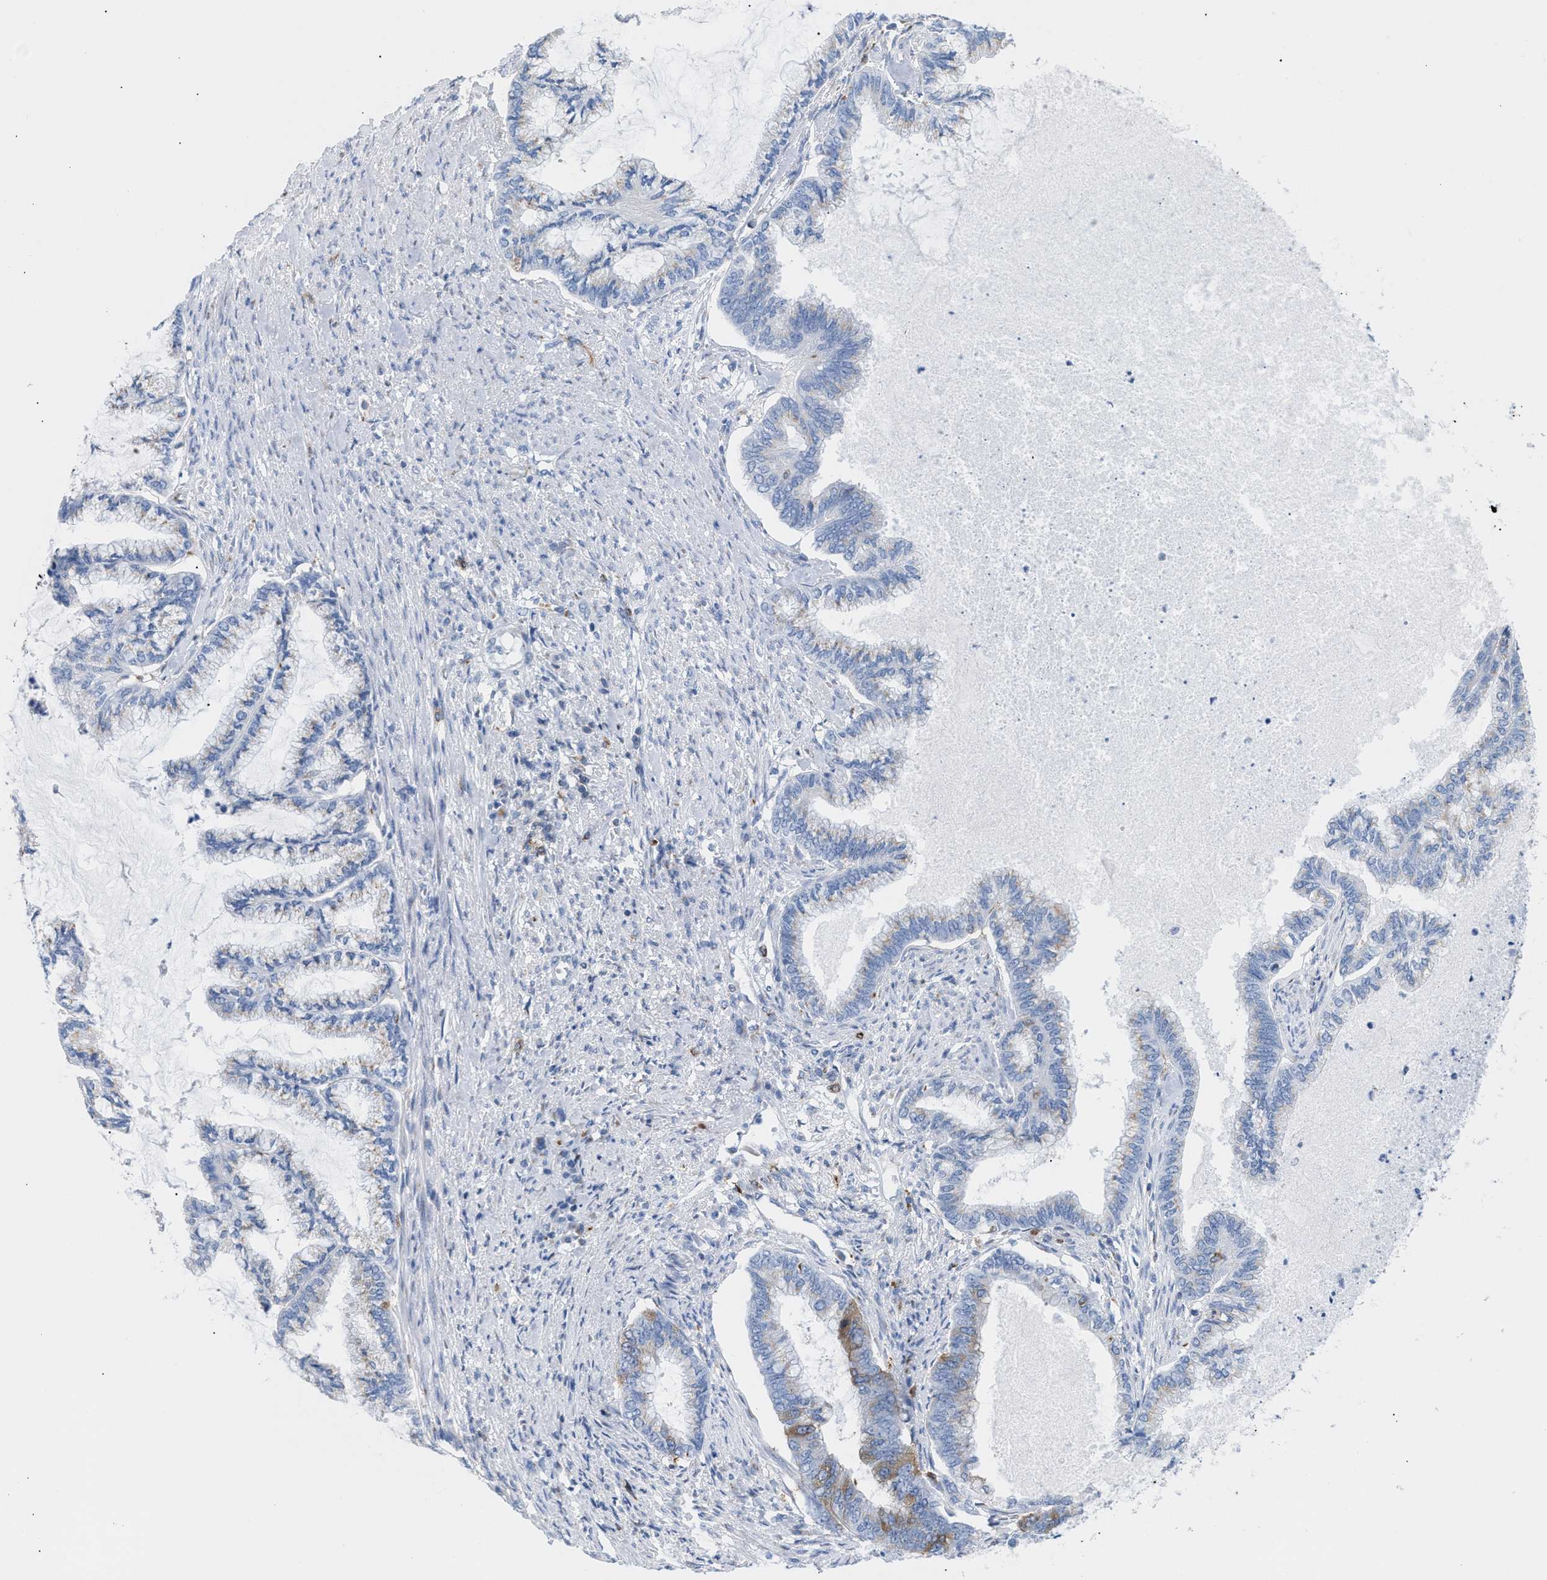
{"staining": {"intensity": "weak", "quantity": "<25%", "location": "cytoplasmic/membranous"}, "tissue": "endometrial cancer", "cell_type": "Tumor cells", "image_type": "cancer", "snomed": [{"axis": "morphology", "description": "Adenocarcinoma, NOS"}, {"axis": "topography", "description": "Endometrium"}], "caption": "This is a micrograph of immunohistochemistry staining of adenocarcinoma (endometrial), which shows no staining in tumor cells. Nuclei are stained in blue.", "gene": "TACC3", "patient": {"sex": "female", "age": 86}}